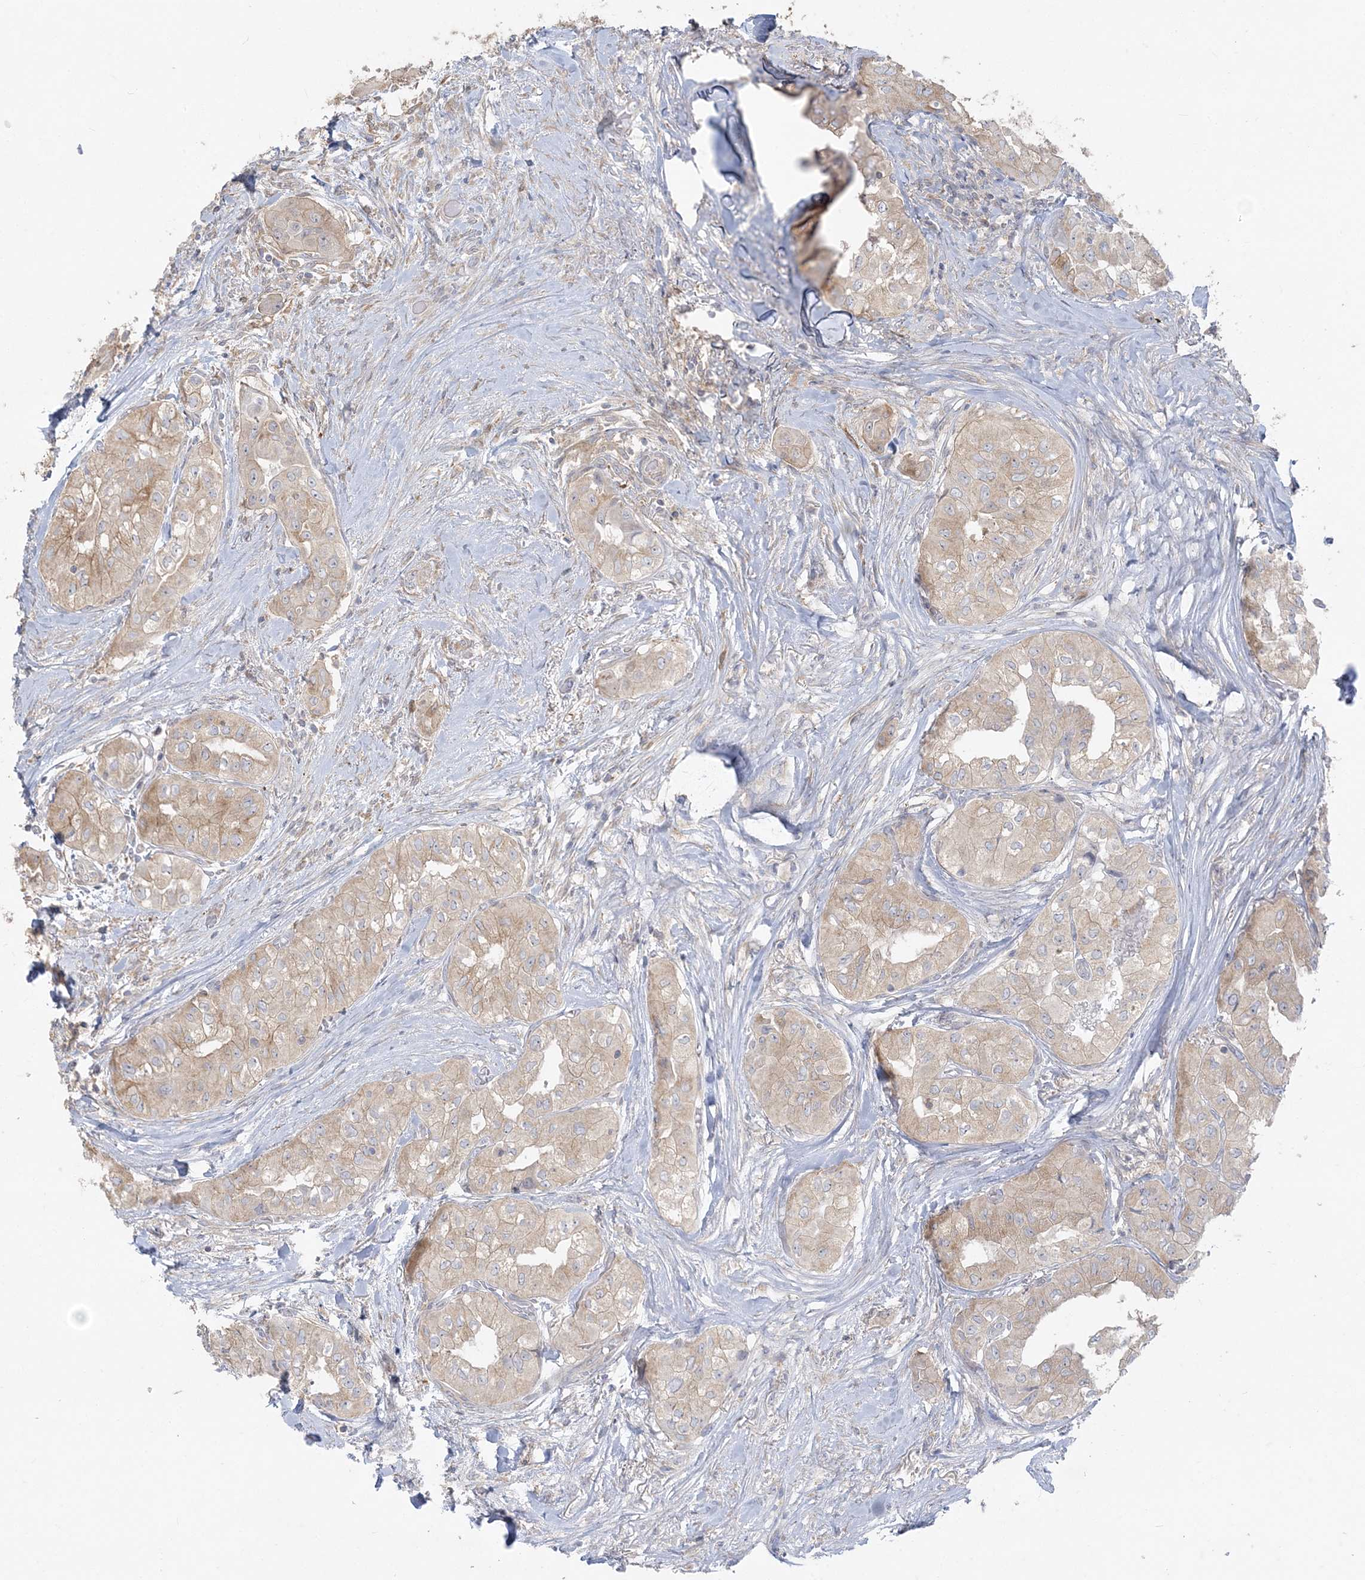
{"staining": {"intensity": "weak", "quantity": "25%-75%", "location": "cytoplasmic/membranous"}, "tissue": "thyroid cancer", "cell_type": "Tumor cells", "image_type": "cancer", "snomed": [{"axis": "morphology", "description": "Papillary adenocarcinoma, NOS"}, {"axis": "topography", "description": "Thyroid gland"}], "caption": "A high-resolution histopathology image shows IHC staining of thyroid cancer (papillary adenocarcinoma), which displays weak cytoplasmic/membranous positivity in approximately 25%-75% of tumor cells. (DAB (3,3'-diaminobenzidine) IHC with brightfield microscopy, high magnification).", "gene": "ZC3H6", "patient": {"sex": "female", "age": 59}}